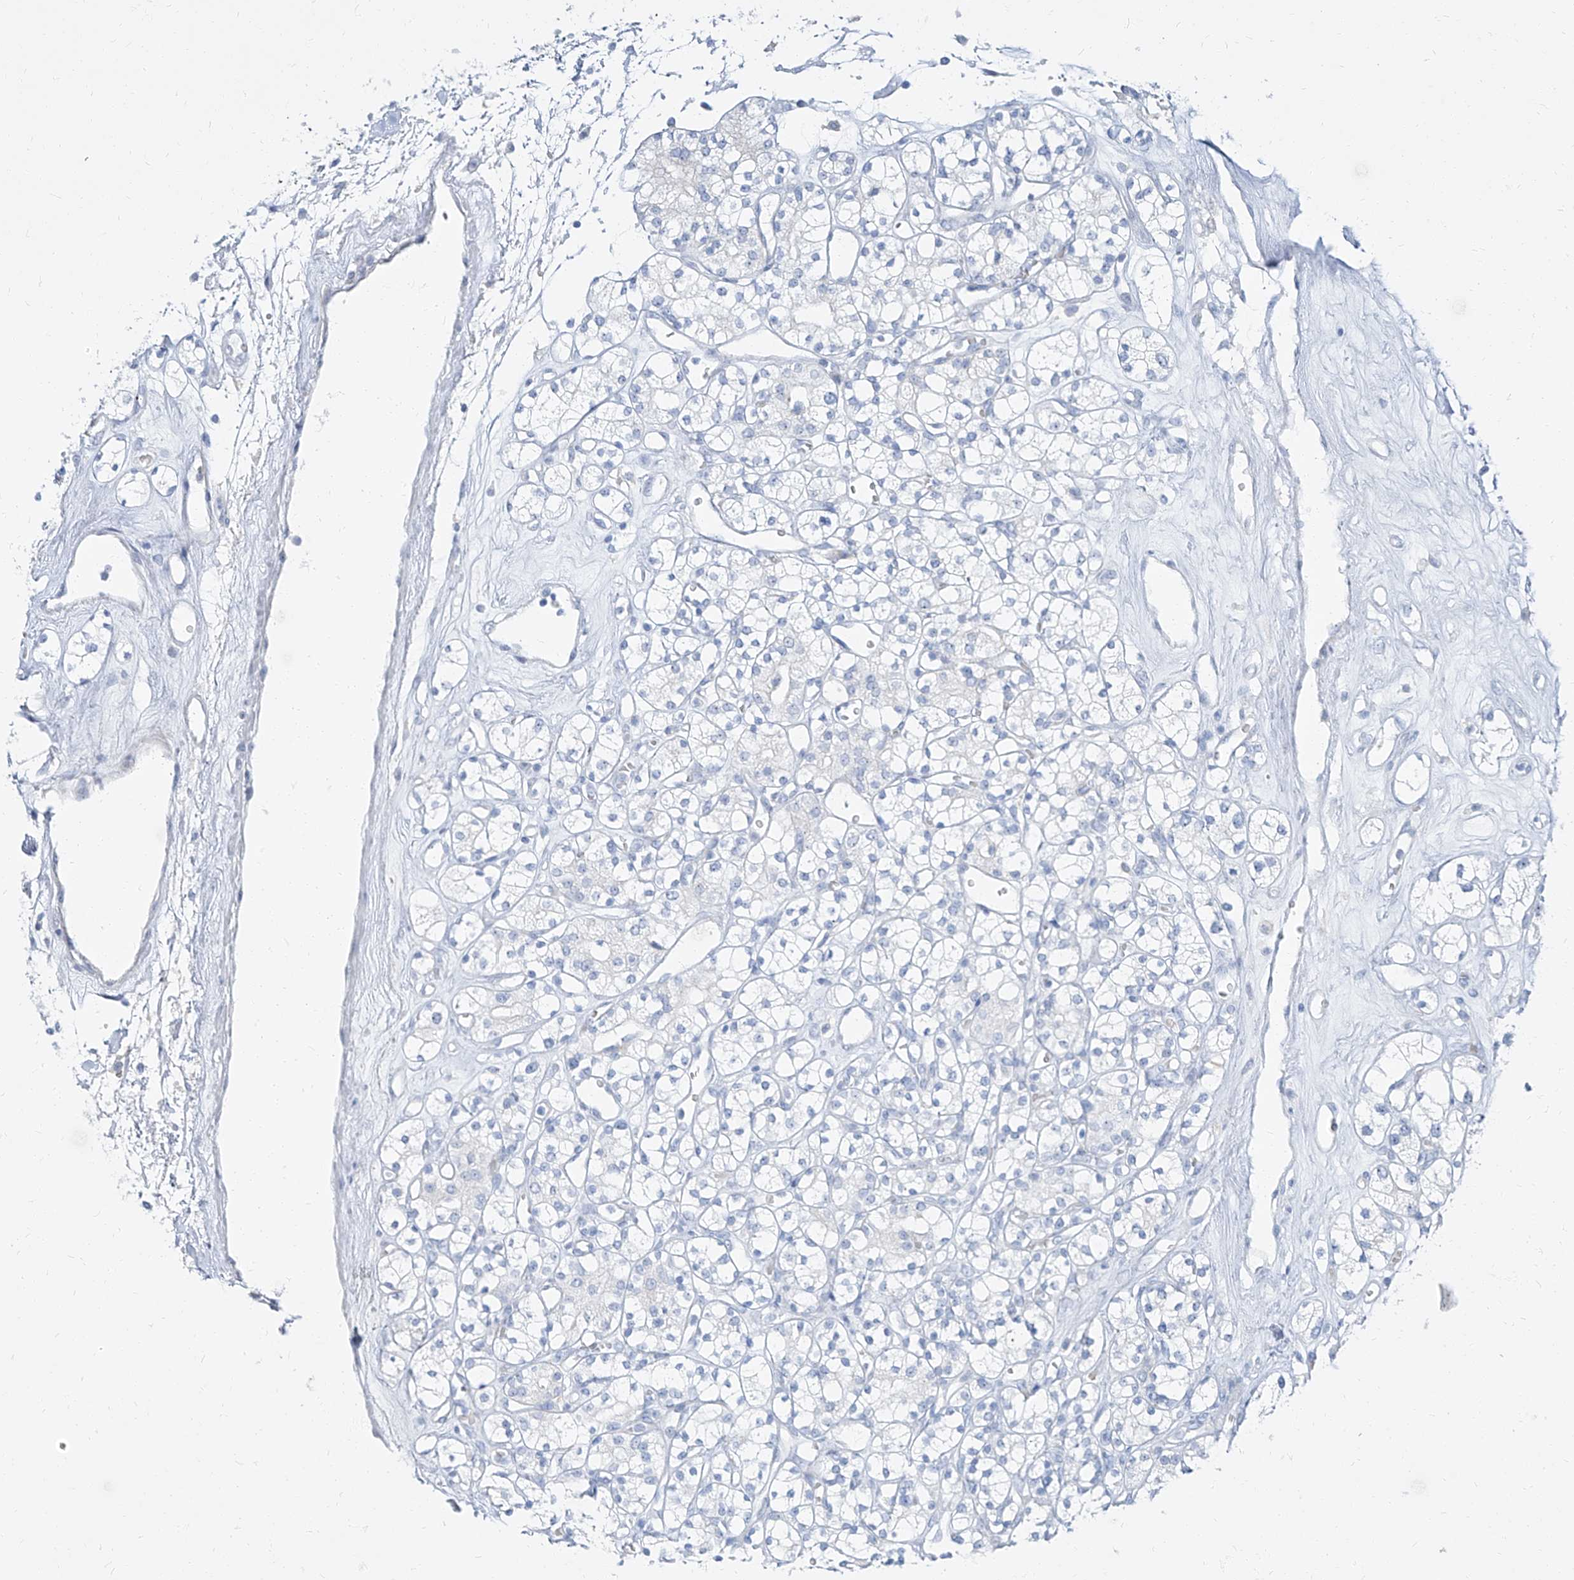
{"staining": {"intensity": "negative", "quantity": "none", "location": "none"}, "tissue": "renal cancer", "cell_type": "Tumor cells", "image_type": "cancer", "snomed": [{"axis": "morphology", "description": "Adenocarcinoma, NOS"}, {"axis": "topography", "description": "Kidney"}], "caption": "DAB immunohistochemical staining of human renal cancer exhibits no significant expression in tumor cells.", "gene": "TXLNB", "patient": {"sex": "male", "age": 77}}